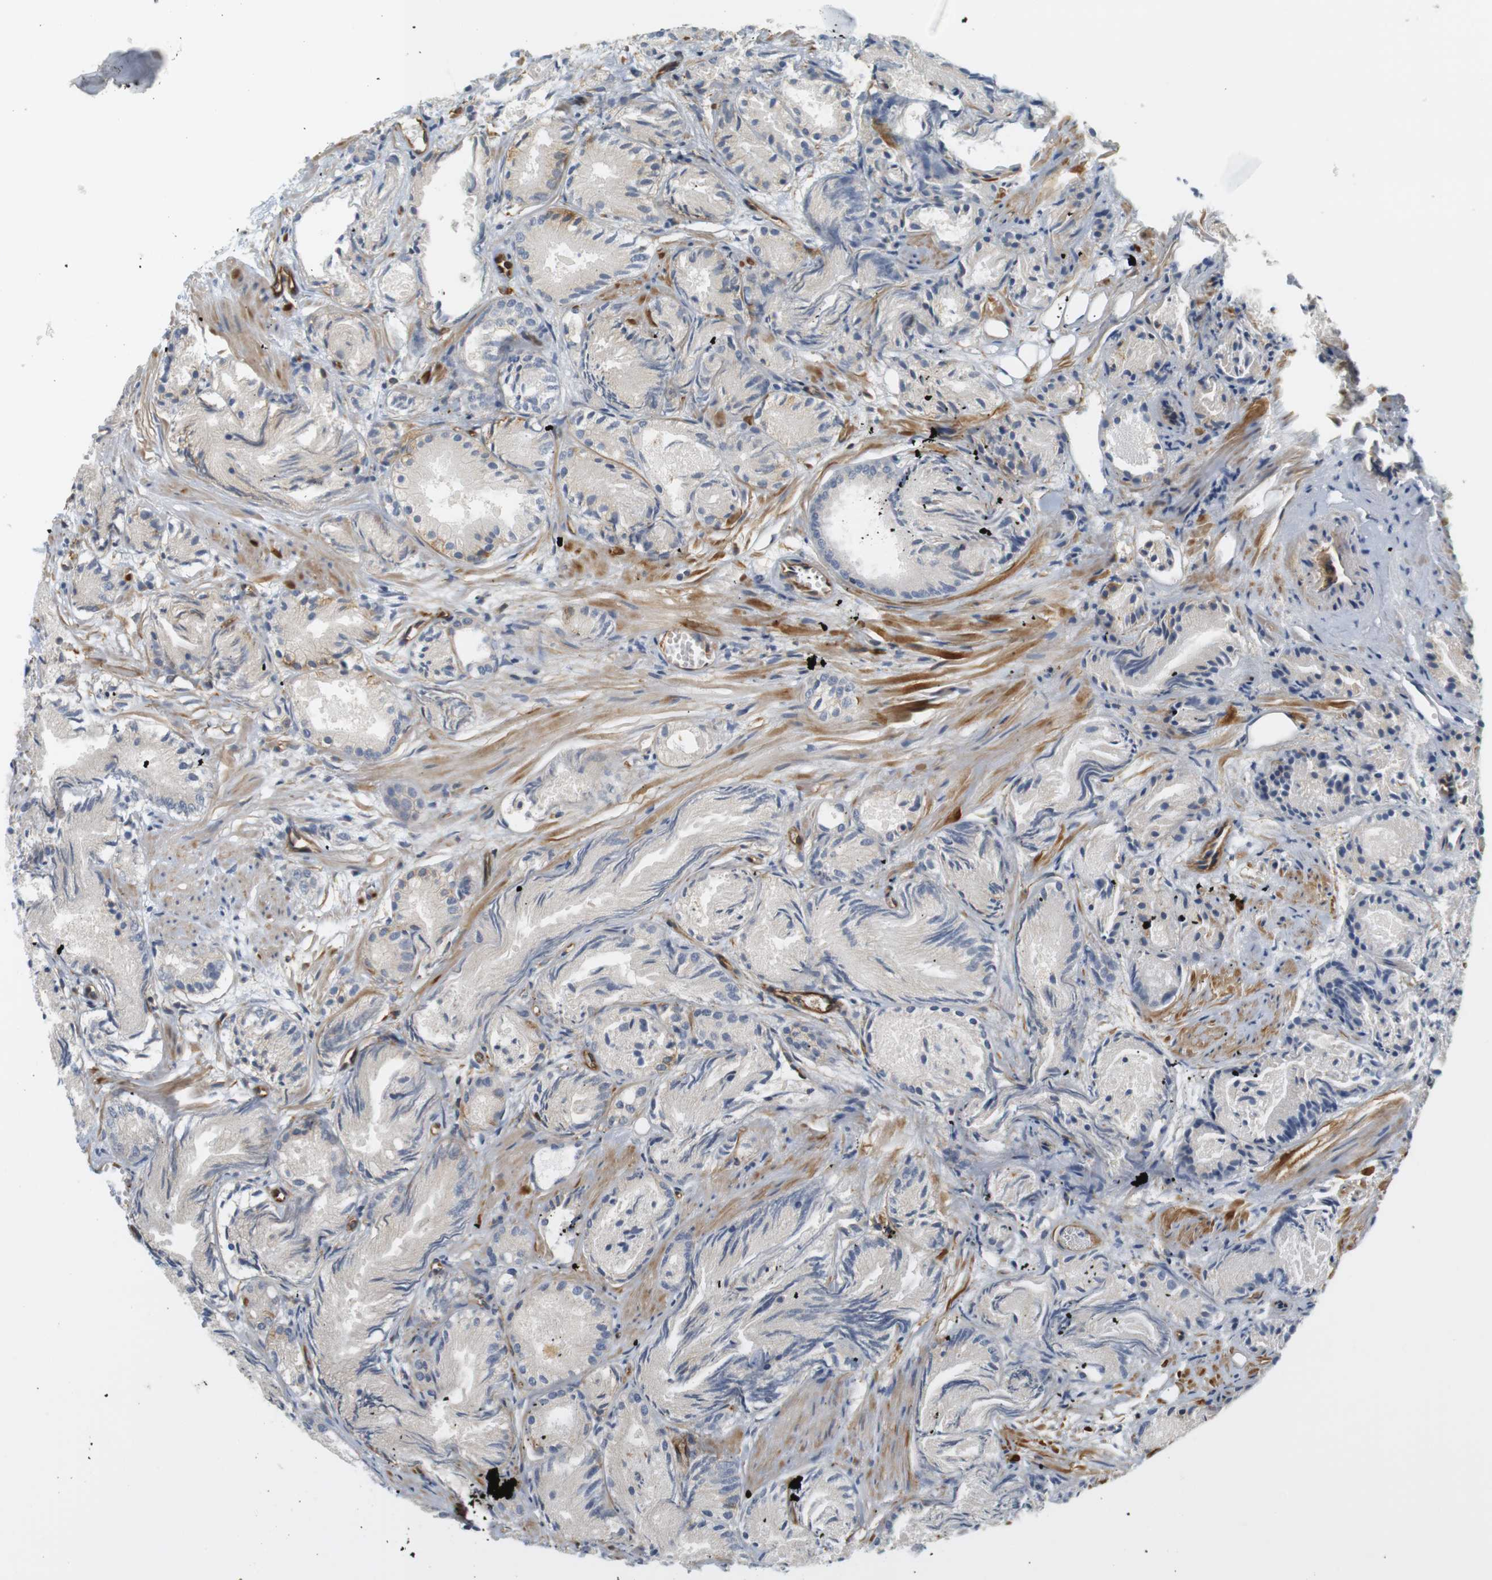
{"staining": {"intensity": "negative", "quantity": "none", "location": "none"}, "tissue": "prostate cancer", "cell_type": "Tumor cells", "image_type": "cancer", "snomed": [{"axis": "morphology", "description": "Adenocarcinoma, Low grade"}, {"axis": "topography", "description": "Prostate"}], "caption": "DAB immunohistochemical staining of adenocarcinoma (low-grade) (prostate) reveals no significant staining in tumor cells.", "gene": "CYTH3", "patient": {"sex": "male", "age": 72}}